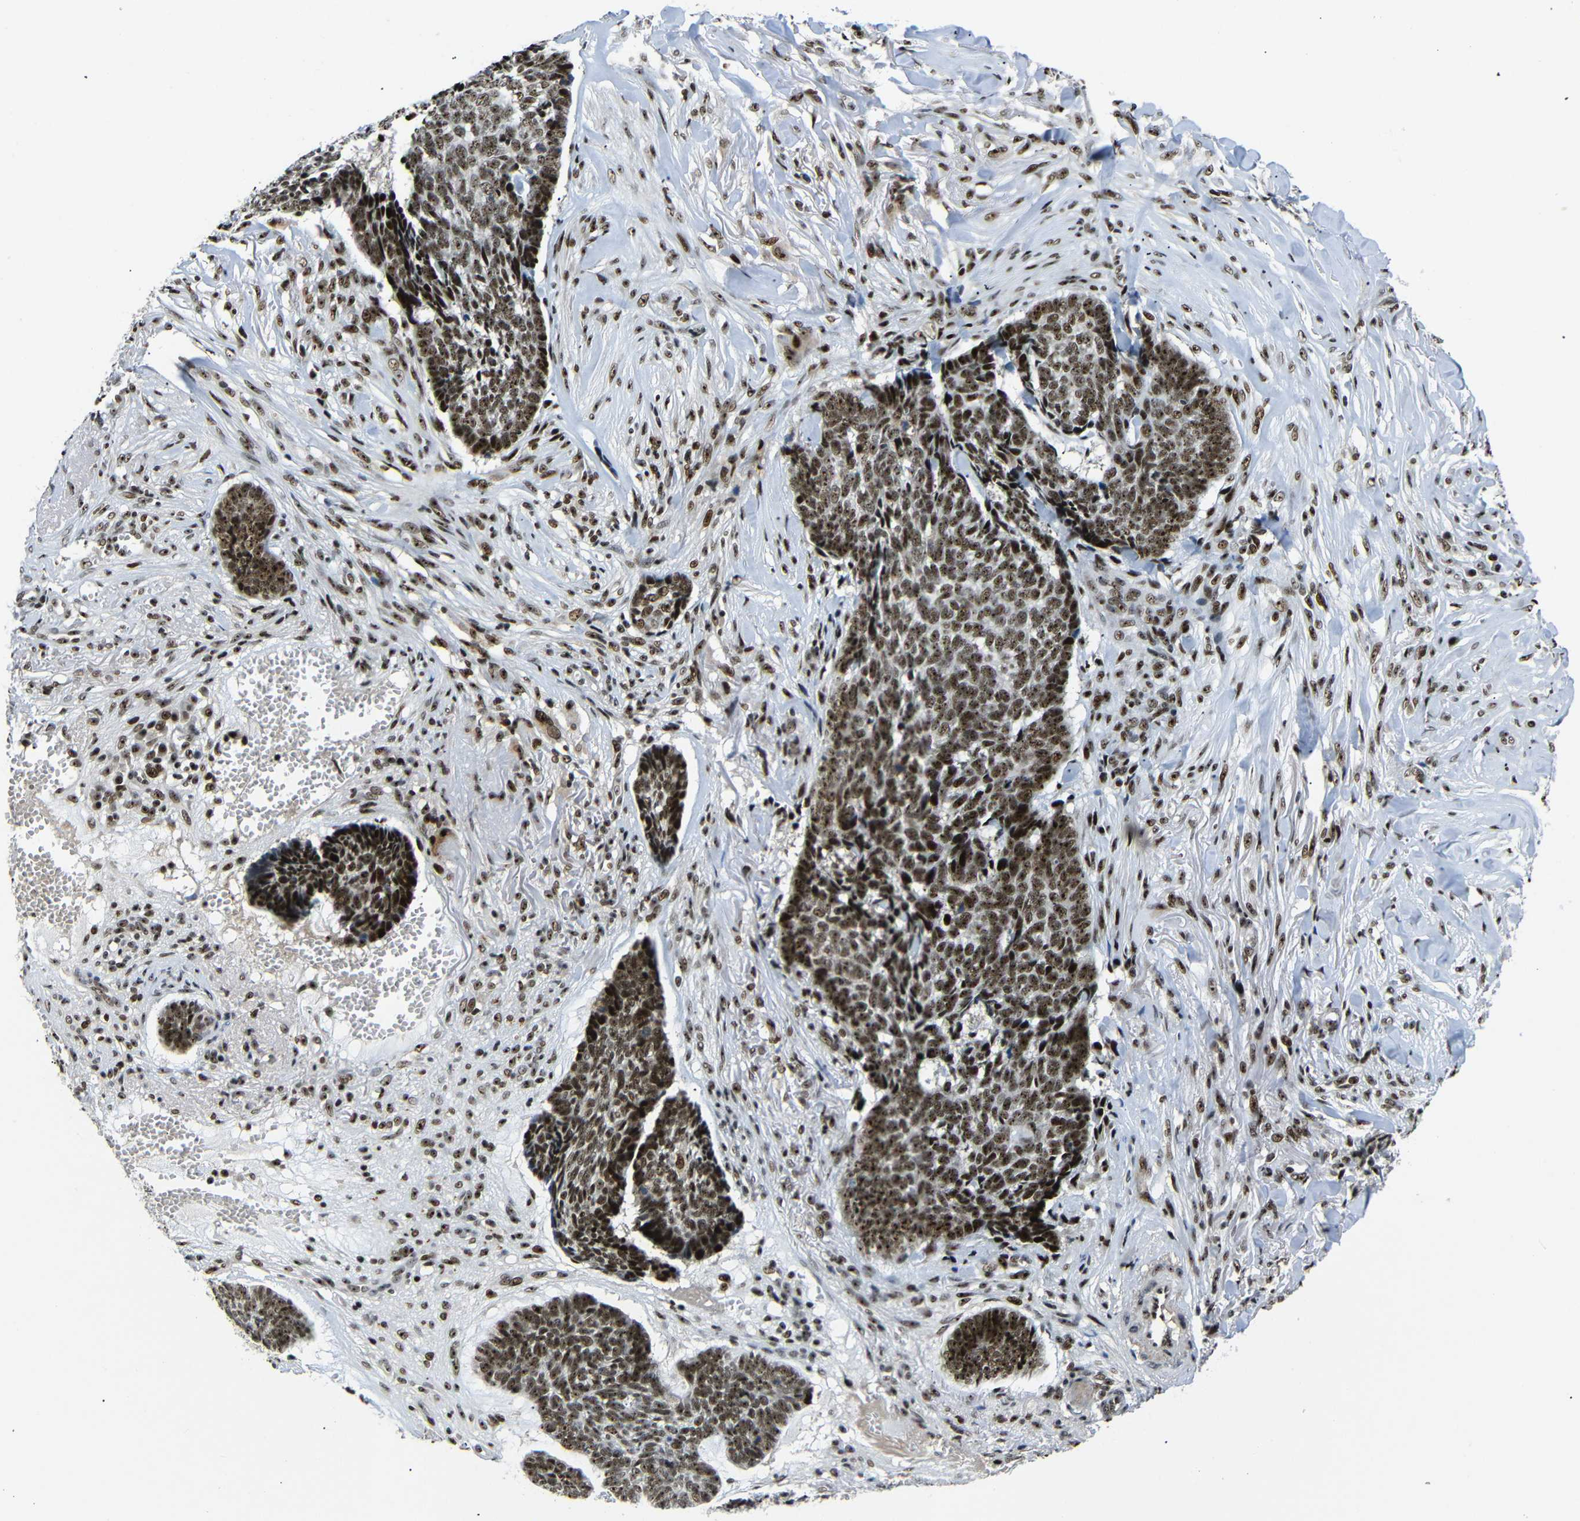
{"staining": {"intensity": "strong", "quantity": ">75%", "location": "nuclear"}, "tissue": "skin cancer", "cell_type": "Tumor cells", "image_type": "cancer", "snomed": [{"axis": "morphology", "description": "Basal cell carcinoma"}, {"axis": "topography", "description": "Skin"}], "caption": "Immunohistochemical staining of human basal cell carcinoma (skin) demonstrates high levels of strong nuclear protein expression in about >75% of tumor cells.", "gene": "SETDB2", "patient": {"sex": "male", "age": 84}}